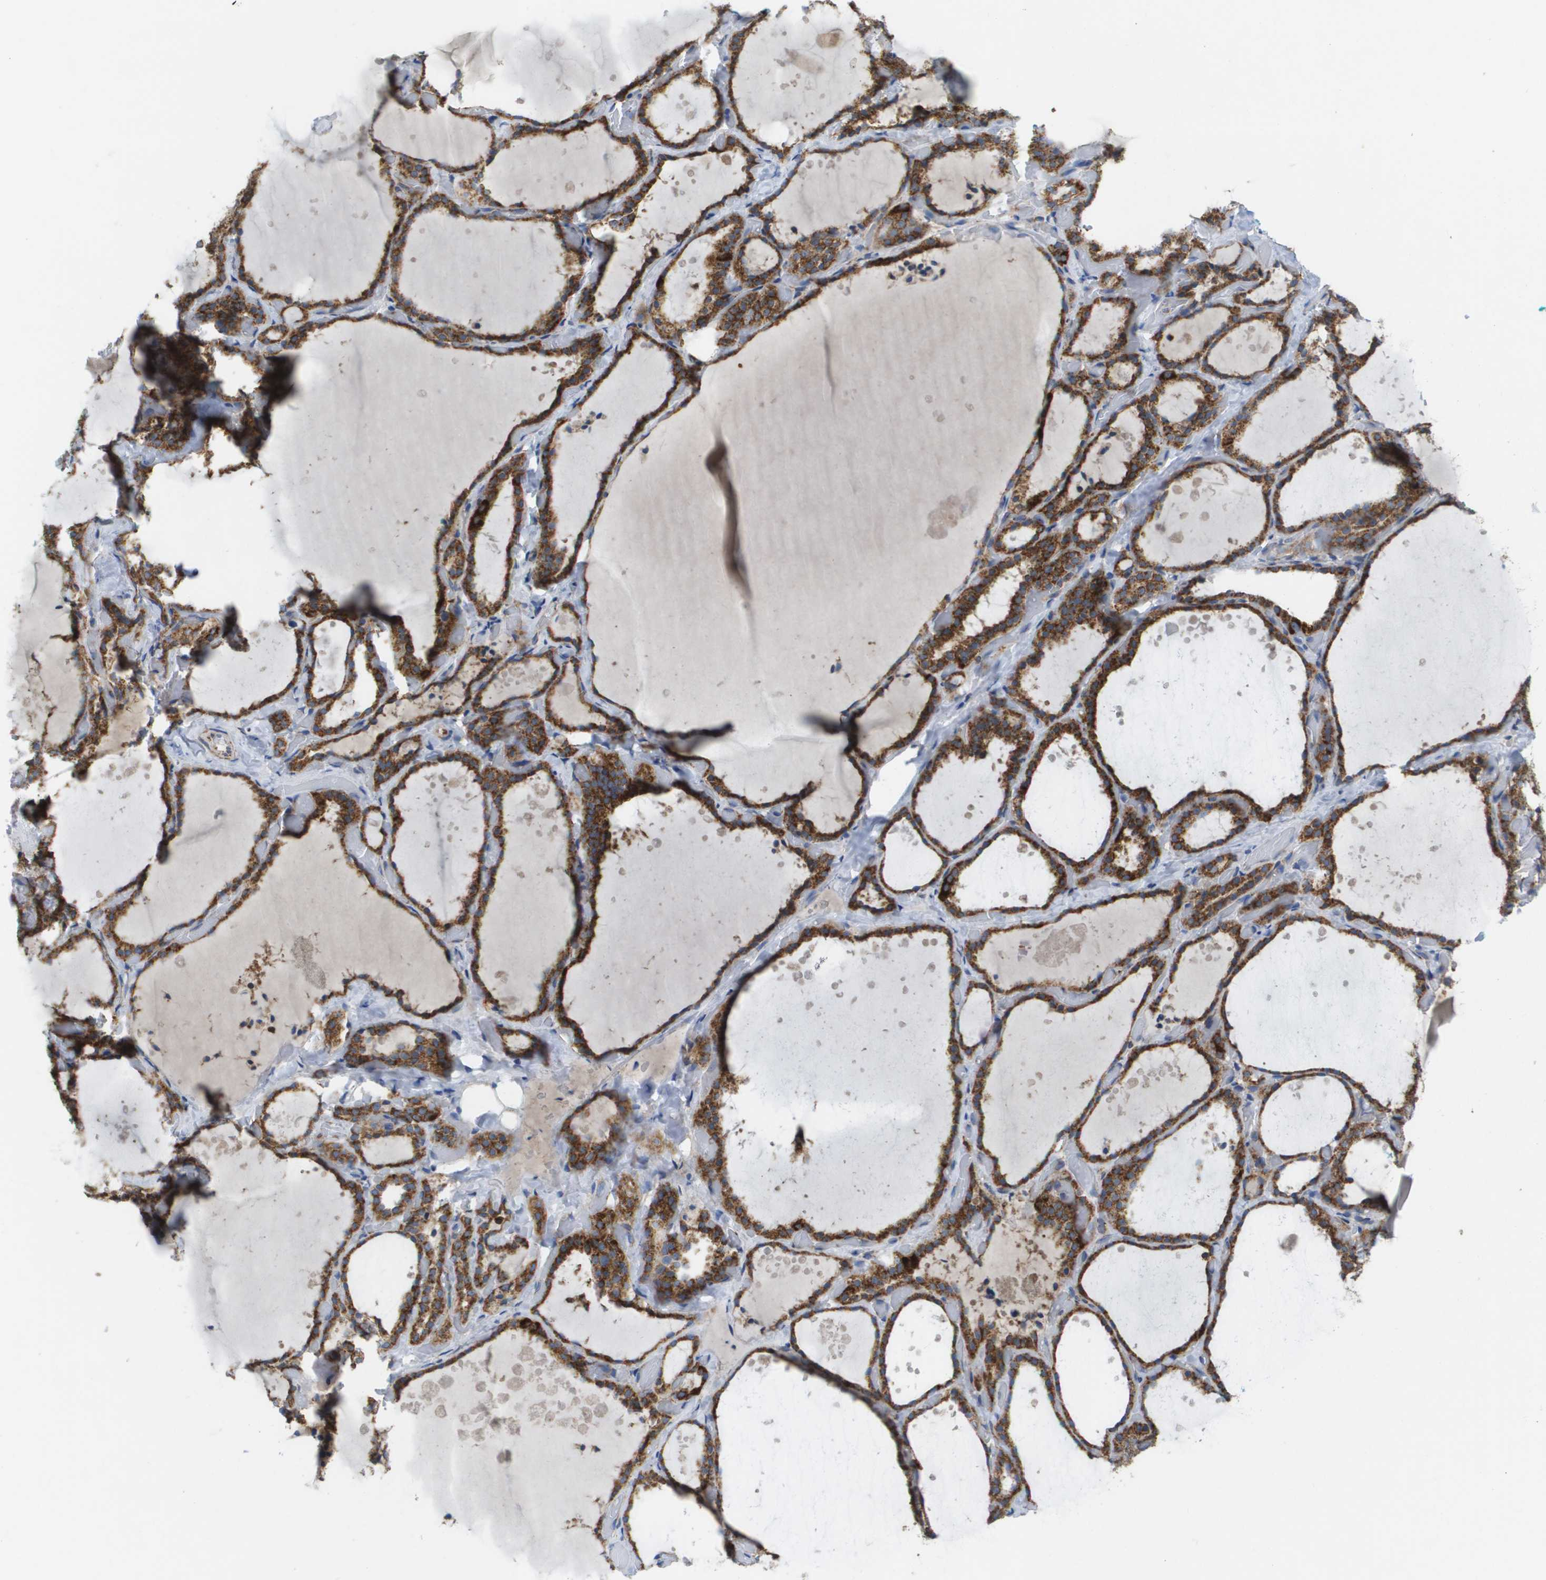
{"staining": {"intensity": "strong", "quantity": ">75%", "location": "cytoplasmic/membranous"}, "tissue": "thyroid gland", "cell_type": "Glandular cells", "image_type": "normal", "snomed": [{"axis": "morphology", "description": "Normal tissue, NOS"}, {"axis": "topography", "description": "Thyroid gland"}], "caption": "Immunohistochemistry (IHC) of normal human thyroid gland exhibits high levels of strong cytoplasmic/membranous positivity in about >75% of glandular cells.", "gene": "FIS1", "patient": {"sex": "female", "age": 44}}